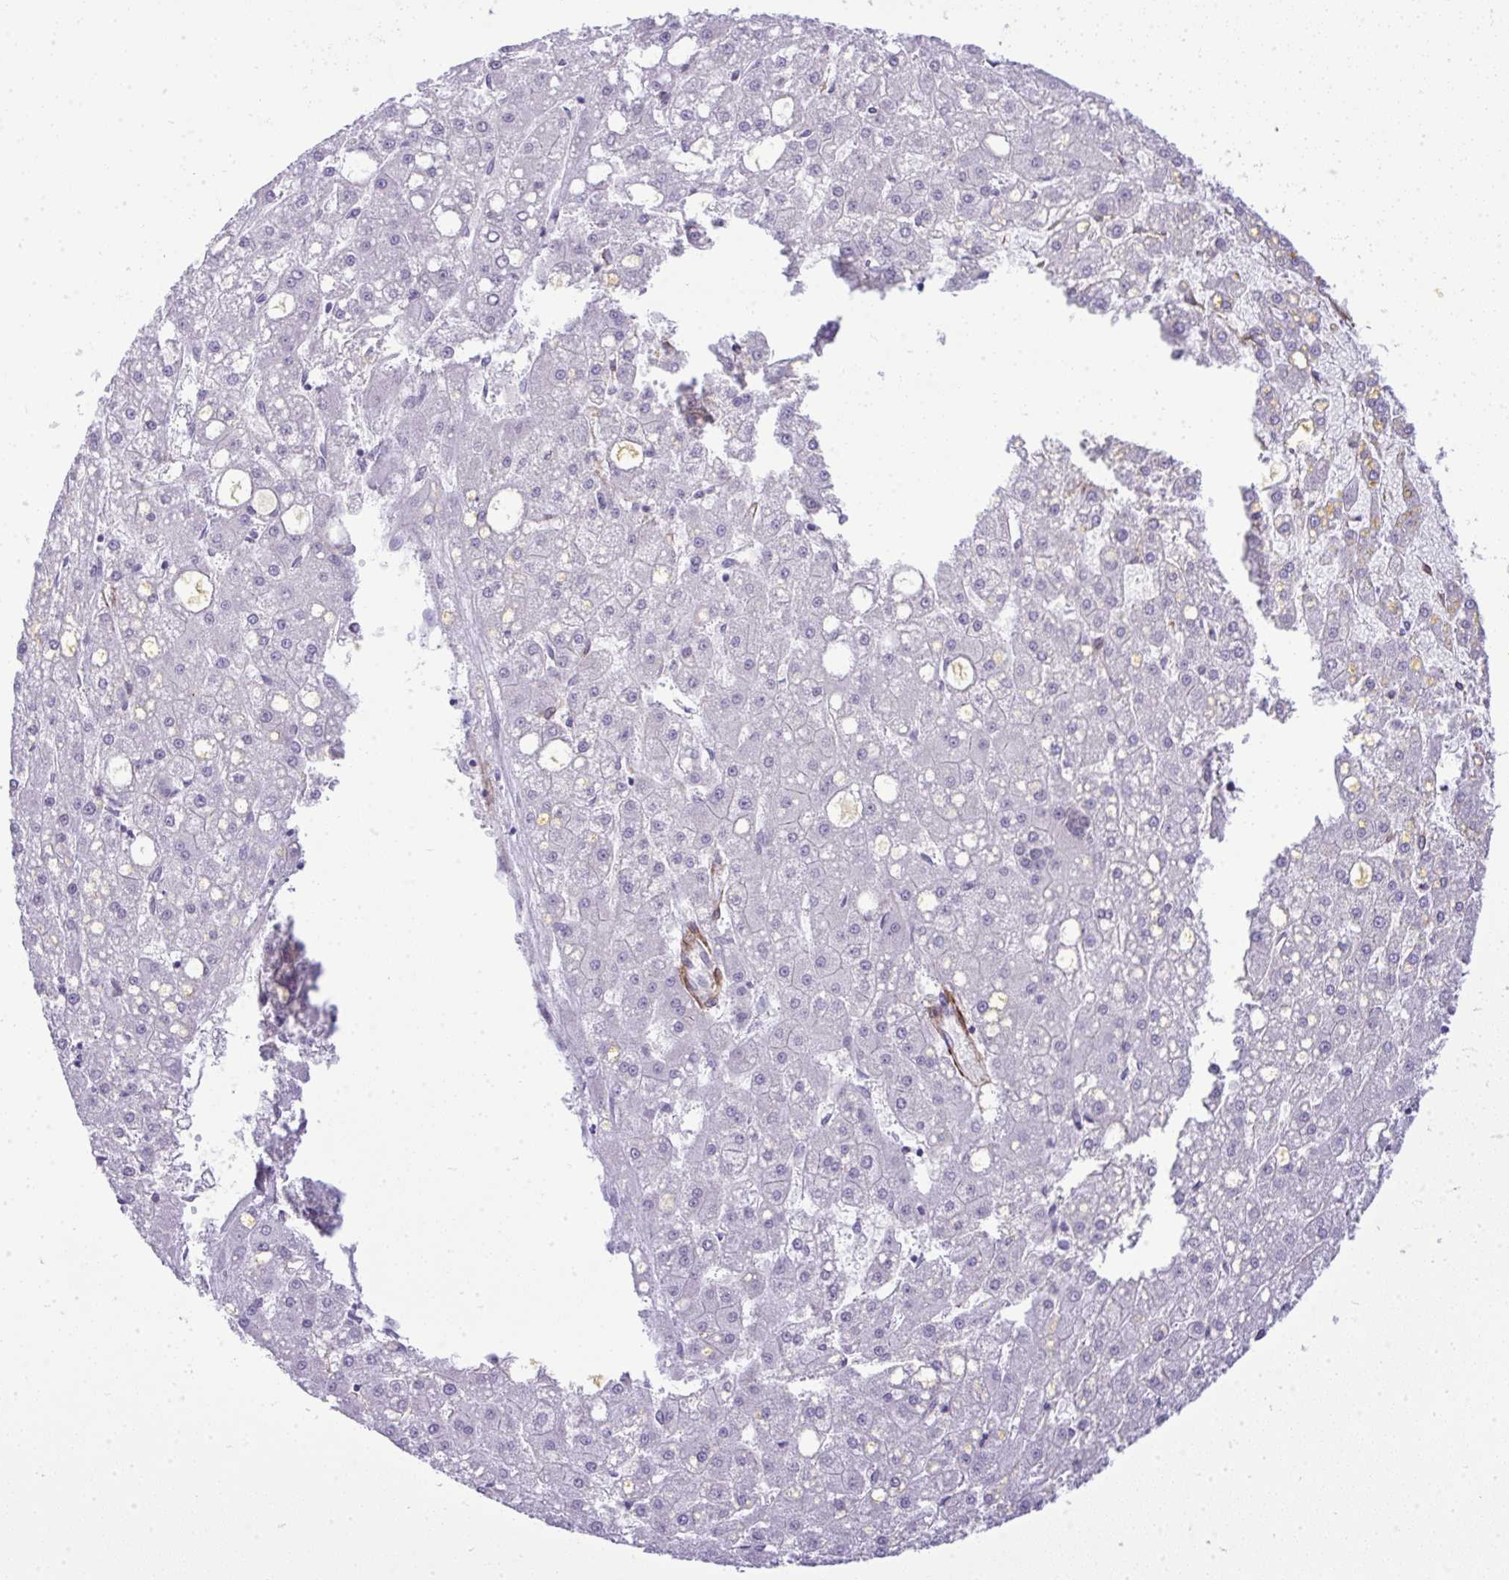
{"staining": {"intensity": "negative", "quantity": "none", "location": "none"}, "tissue": "liver cancer", "cell_type": "Tumor cells", "image_type": "cancer", "snomed": [{"axis": "morphology", "description": "Carcinoma, Hepatocellular, NOS"}, {"axis": "topography", "description": "Liver"}], "caption": "This is an IHC image of human hepatocellular carcinoma (liver). There is no expression in tumor cells.", "gene": "UBE2S", "patient": {"sex": "male", "age": 67}}